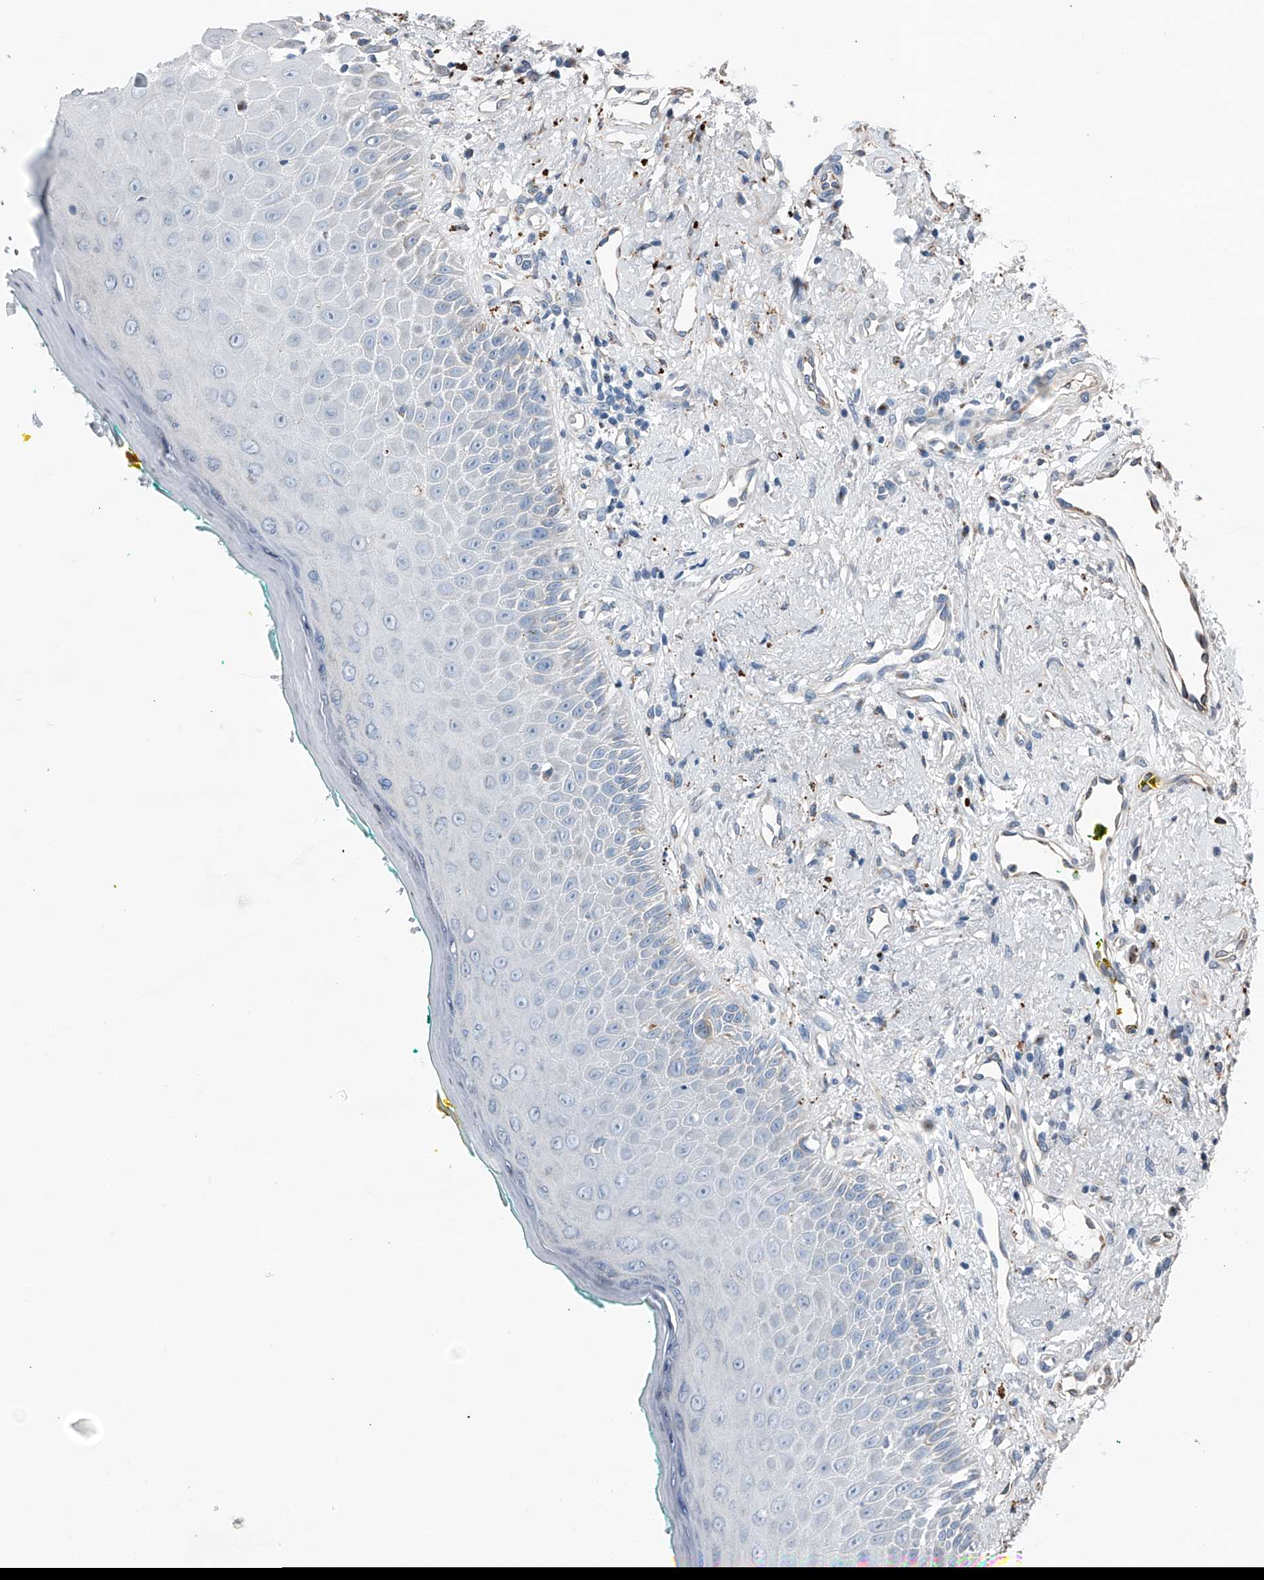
{"staining": {"intensity": "negative", "quantity": "none", "location": "none"}, "tissue": "oral mucosa", "cell_type": "Squamous epithelial cells", "image_type": "normal", "snomed": [{"axis": "morphology", "description": "Normal tissue, NOS"}, {"axis": "topography", "description": "Oral tissue"}], "caption": "An immunohistochemistry (IHC) histopathology image of normal oral mucosa is shown. There is no staining in squamous epithelial cells of oral mucosa.", "gene": "ZNF772", "patient": {"sex": "female", "age": 70}}